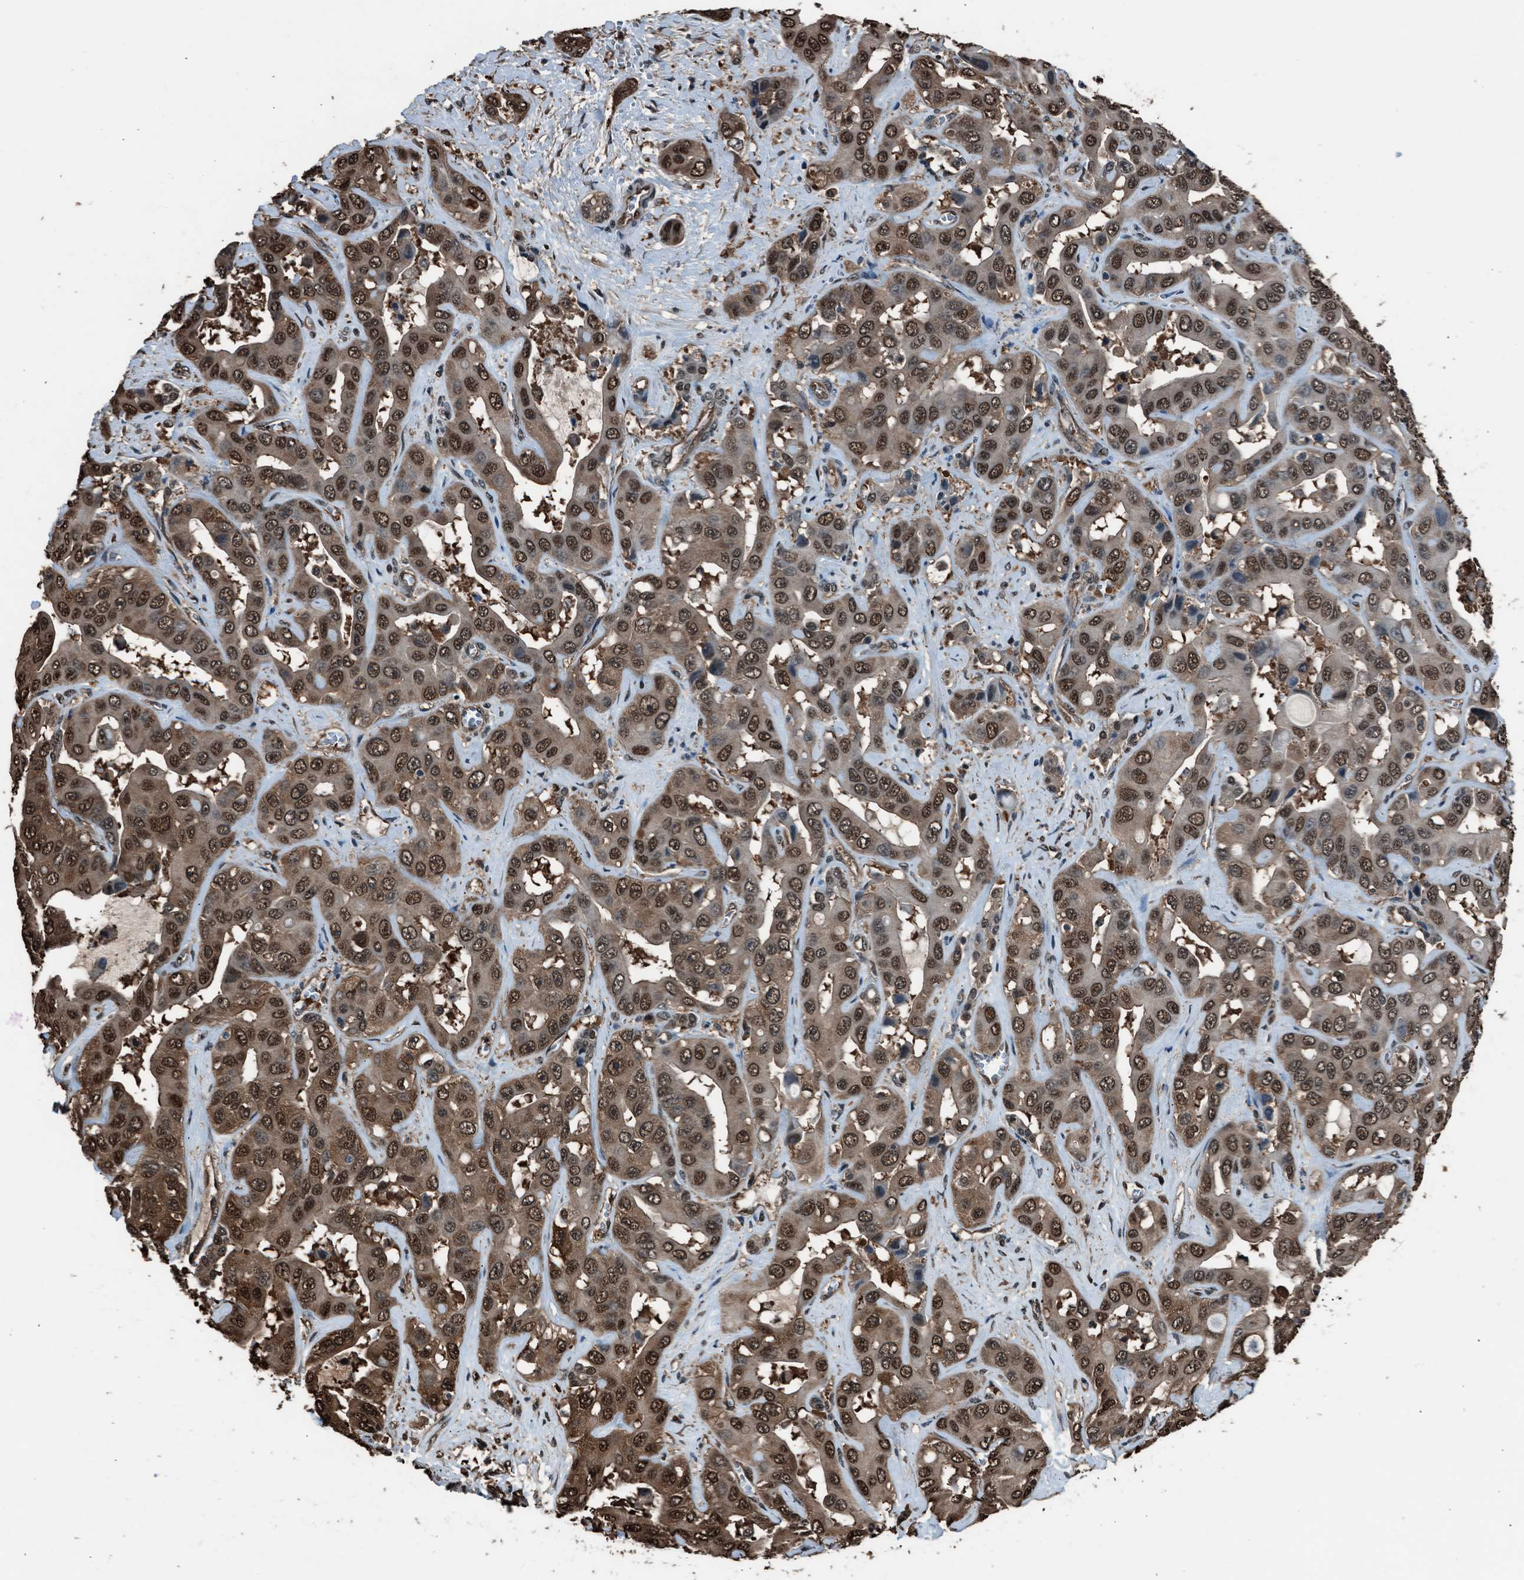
{"staining": {"intensity": "strong", "quantity": ">75%", "location": "nuclear"}, "tissue": "liver cancer", "cell_type": "Tumor cells", "image_type": "cancer", "snomed": [{"axis": "morphology", "description": "Cholangiocarcinoma"}, {"axis": "topography", "description": "Liver"}], "caption": "Protein staining of liver cancer tissue shows strong nuclear expression in approximately >75% of tumor cells.", "gene": "YWHAG", "patient": {"sex": "female", "age": 52}}